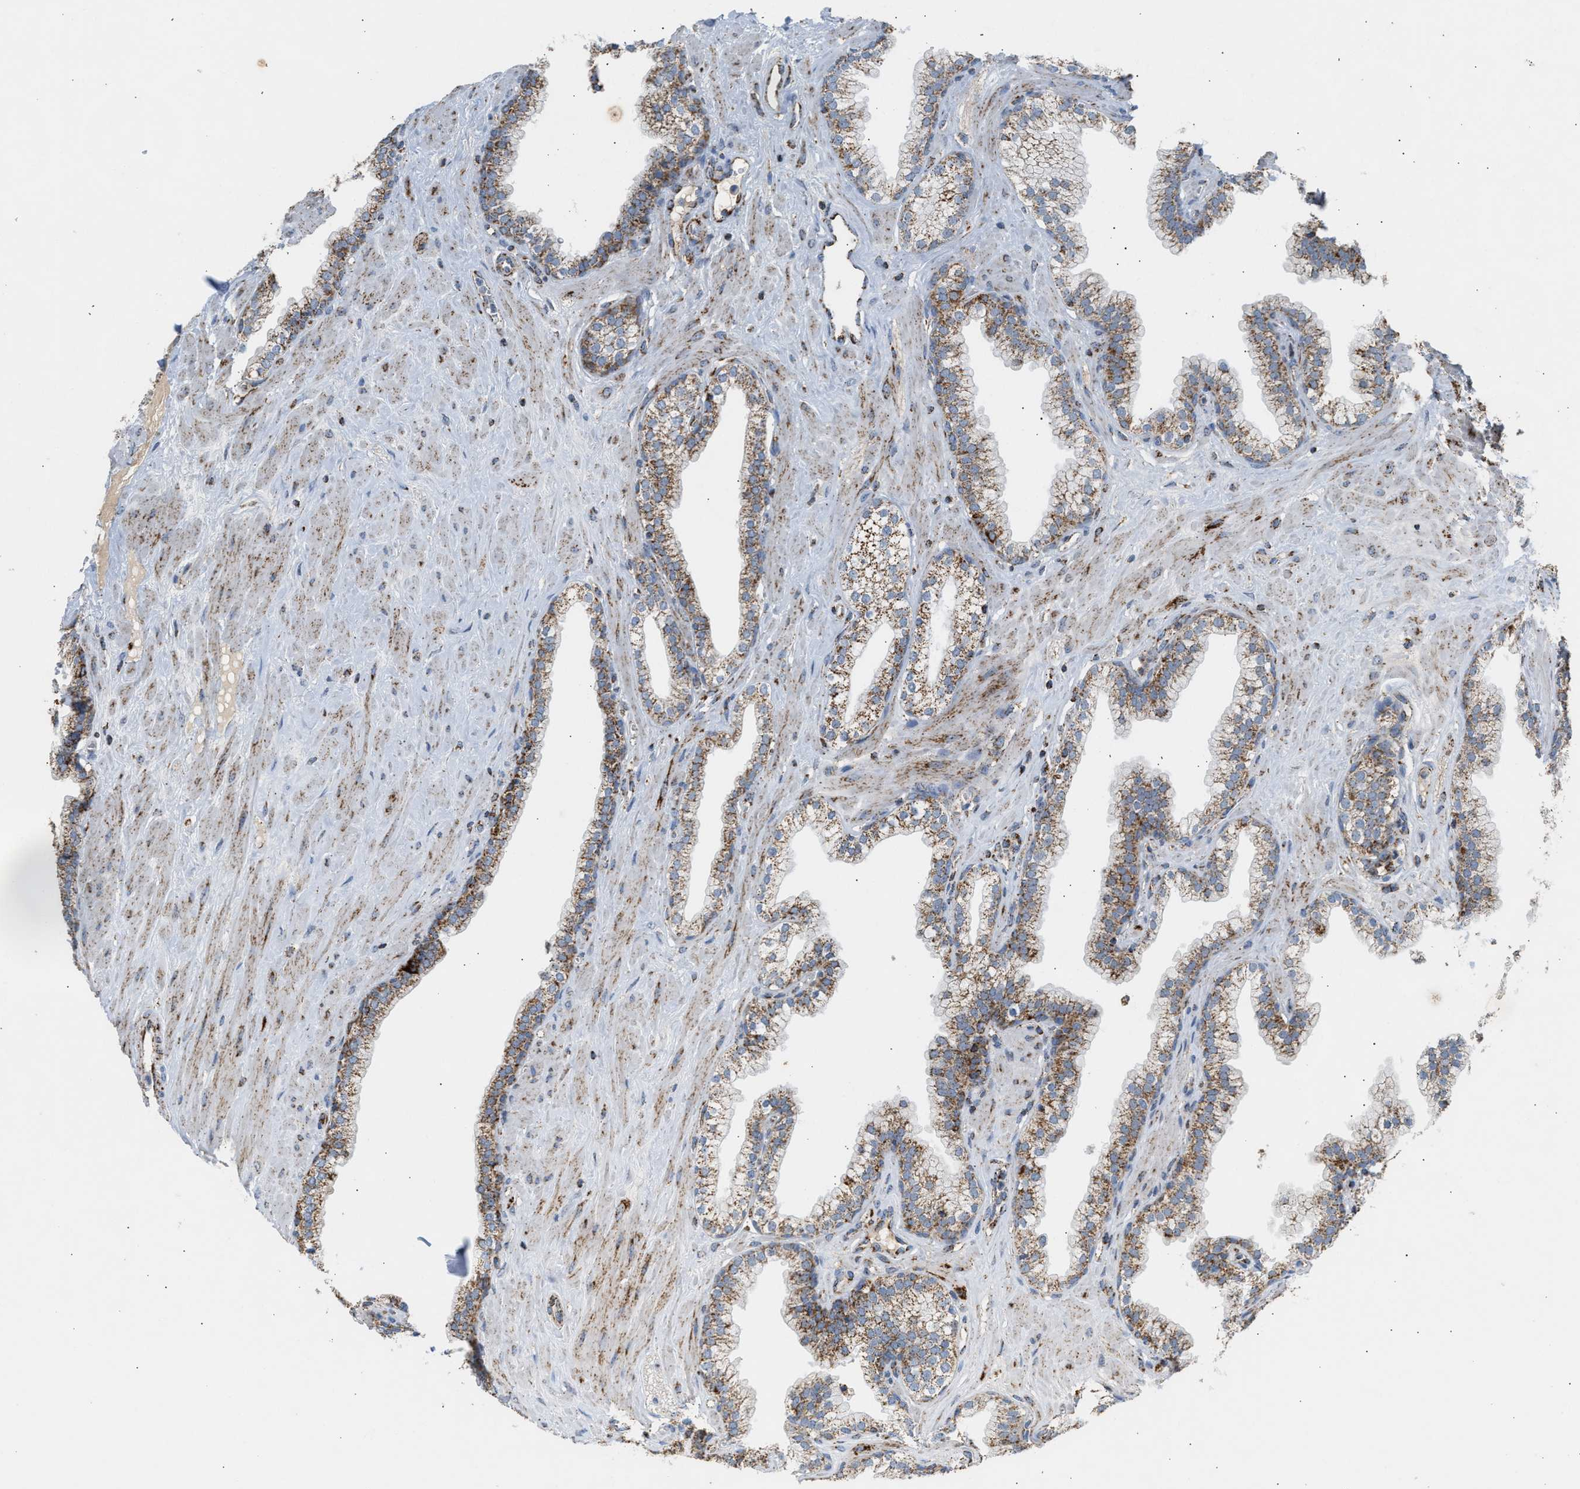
{"staining": {"intensity": "moderate", "quantity": ">75%", "location": "cytoplasmic/membranous"}, "tissue": "prostate", "cell_type": "Glandular cells", "image_type": "normal", "snomed": [{"axis": "morphology", "description": "Normal tissue, NOS"}, {"axis": "morphology", "description": "Urothelial carcinoma, Low grade"}, {"axis": "topography", "description": "Urinary bladder"}, {"axis": "topography", "description": "Prostate"}], "caption": "Glandular cells show moderate cytoplasmic/membranous expression in about >75% of cells in normal prostate. (IHC, brightfield microscopy, high magnification).", "gene": "OGDH", "patient": {"sex": "male", "age": 60}}